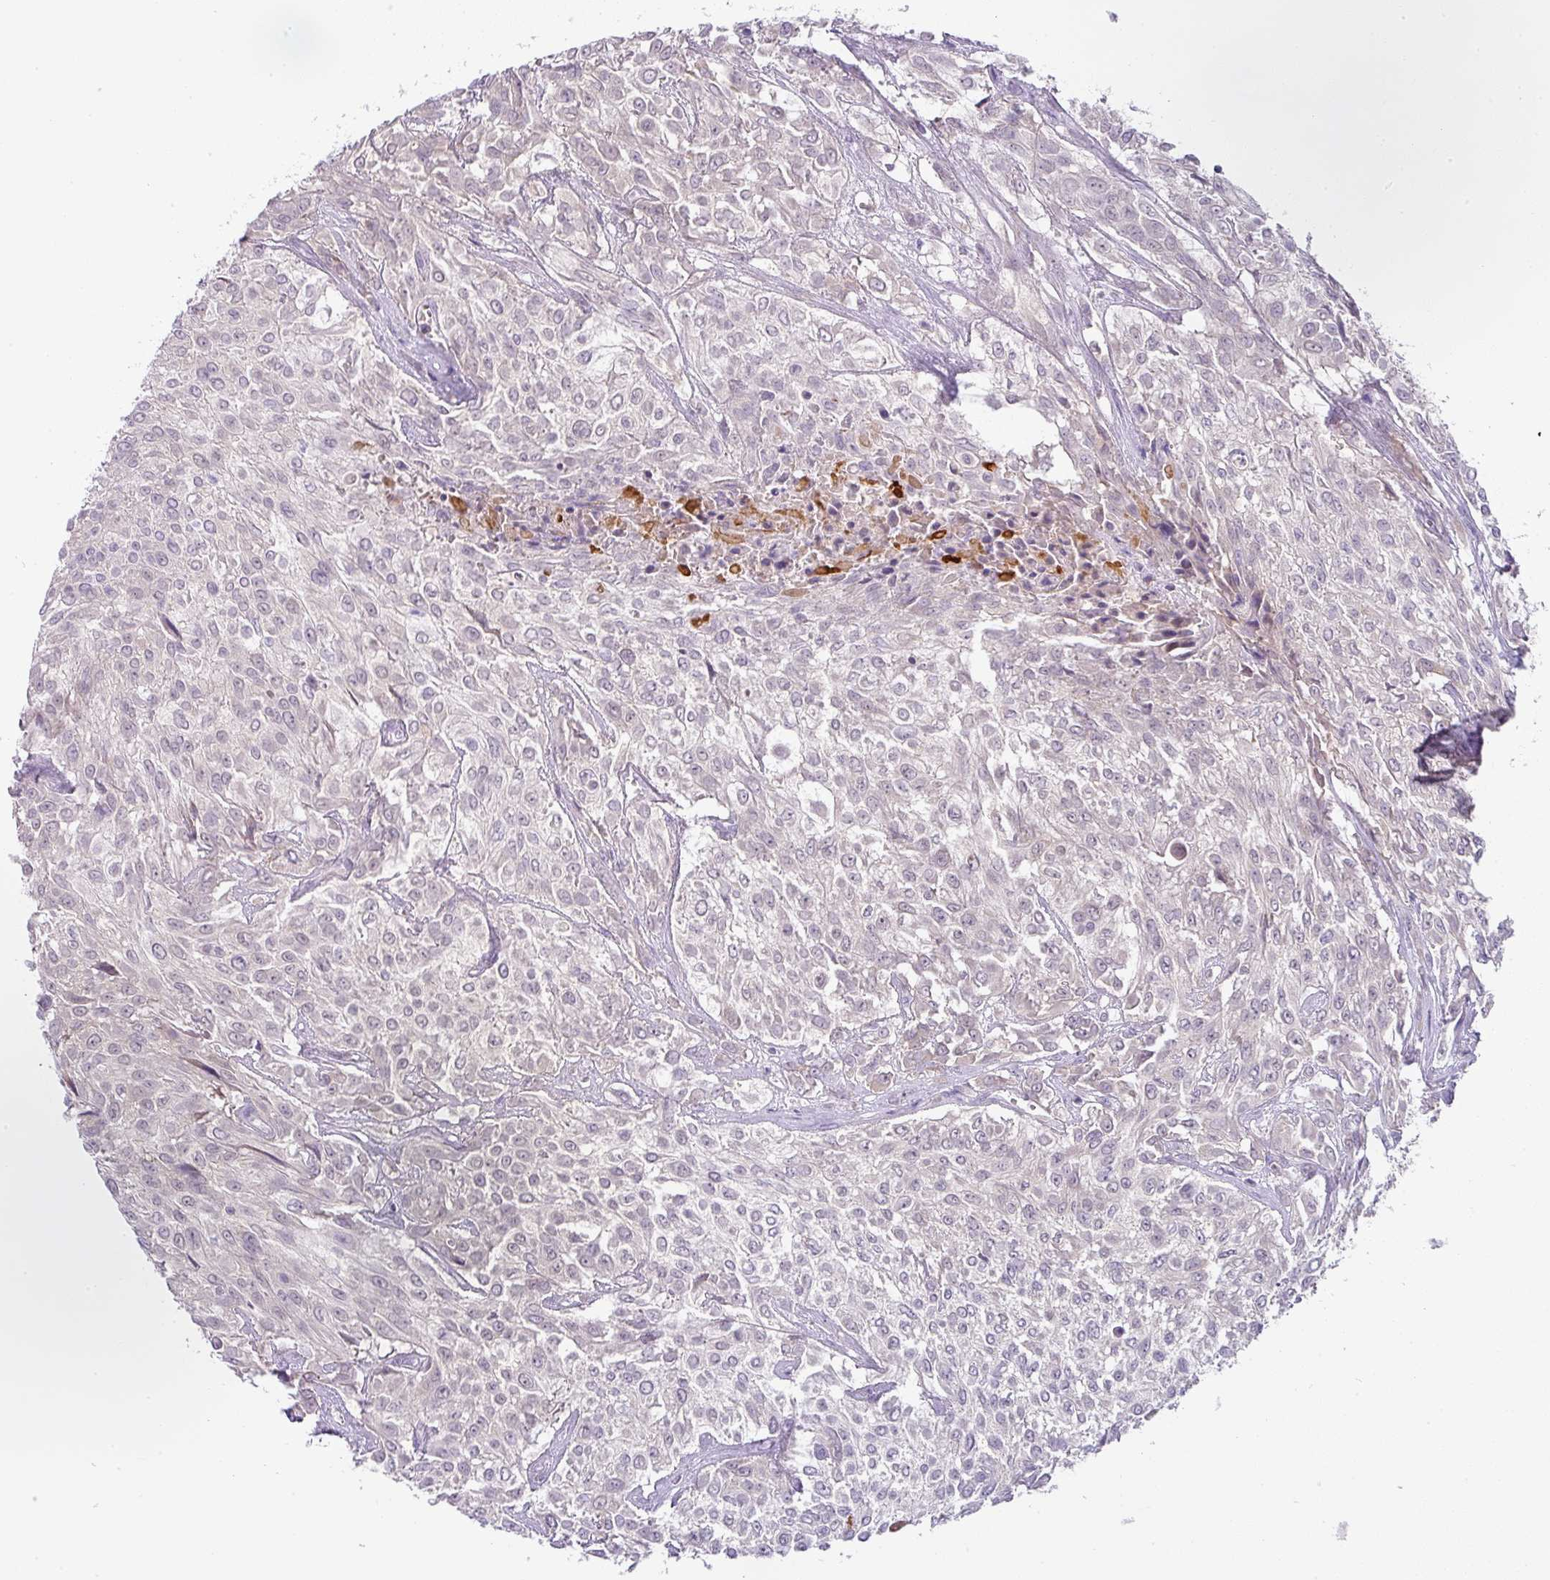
{"staining": {"intensity": "negative", "quantity": "none", "location": "none"}, "tissue": "urothelial cancer", "cell_type": "Tumor cells", "image_type": "cancer", "snomed": [{"axis": "morphology", "description": "Urothelial carcinoma, High grade"}, {"axis": "topography", "description": "Urinary bladder"}], "caption": "Tumor cells are negative for brown protein staining in urothelial carcinoma (high-grade).", "gene": "FGF17", "patient": {"sex": "male", "age": 57}}